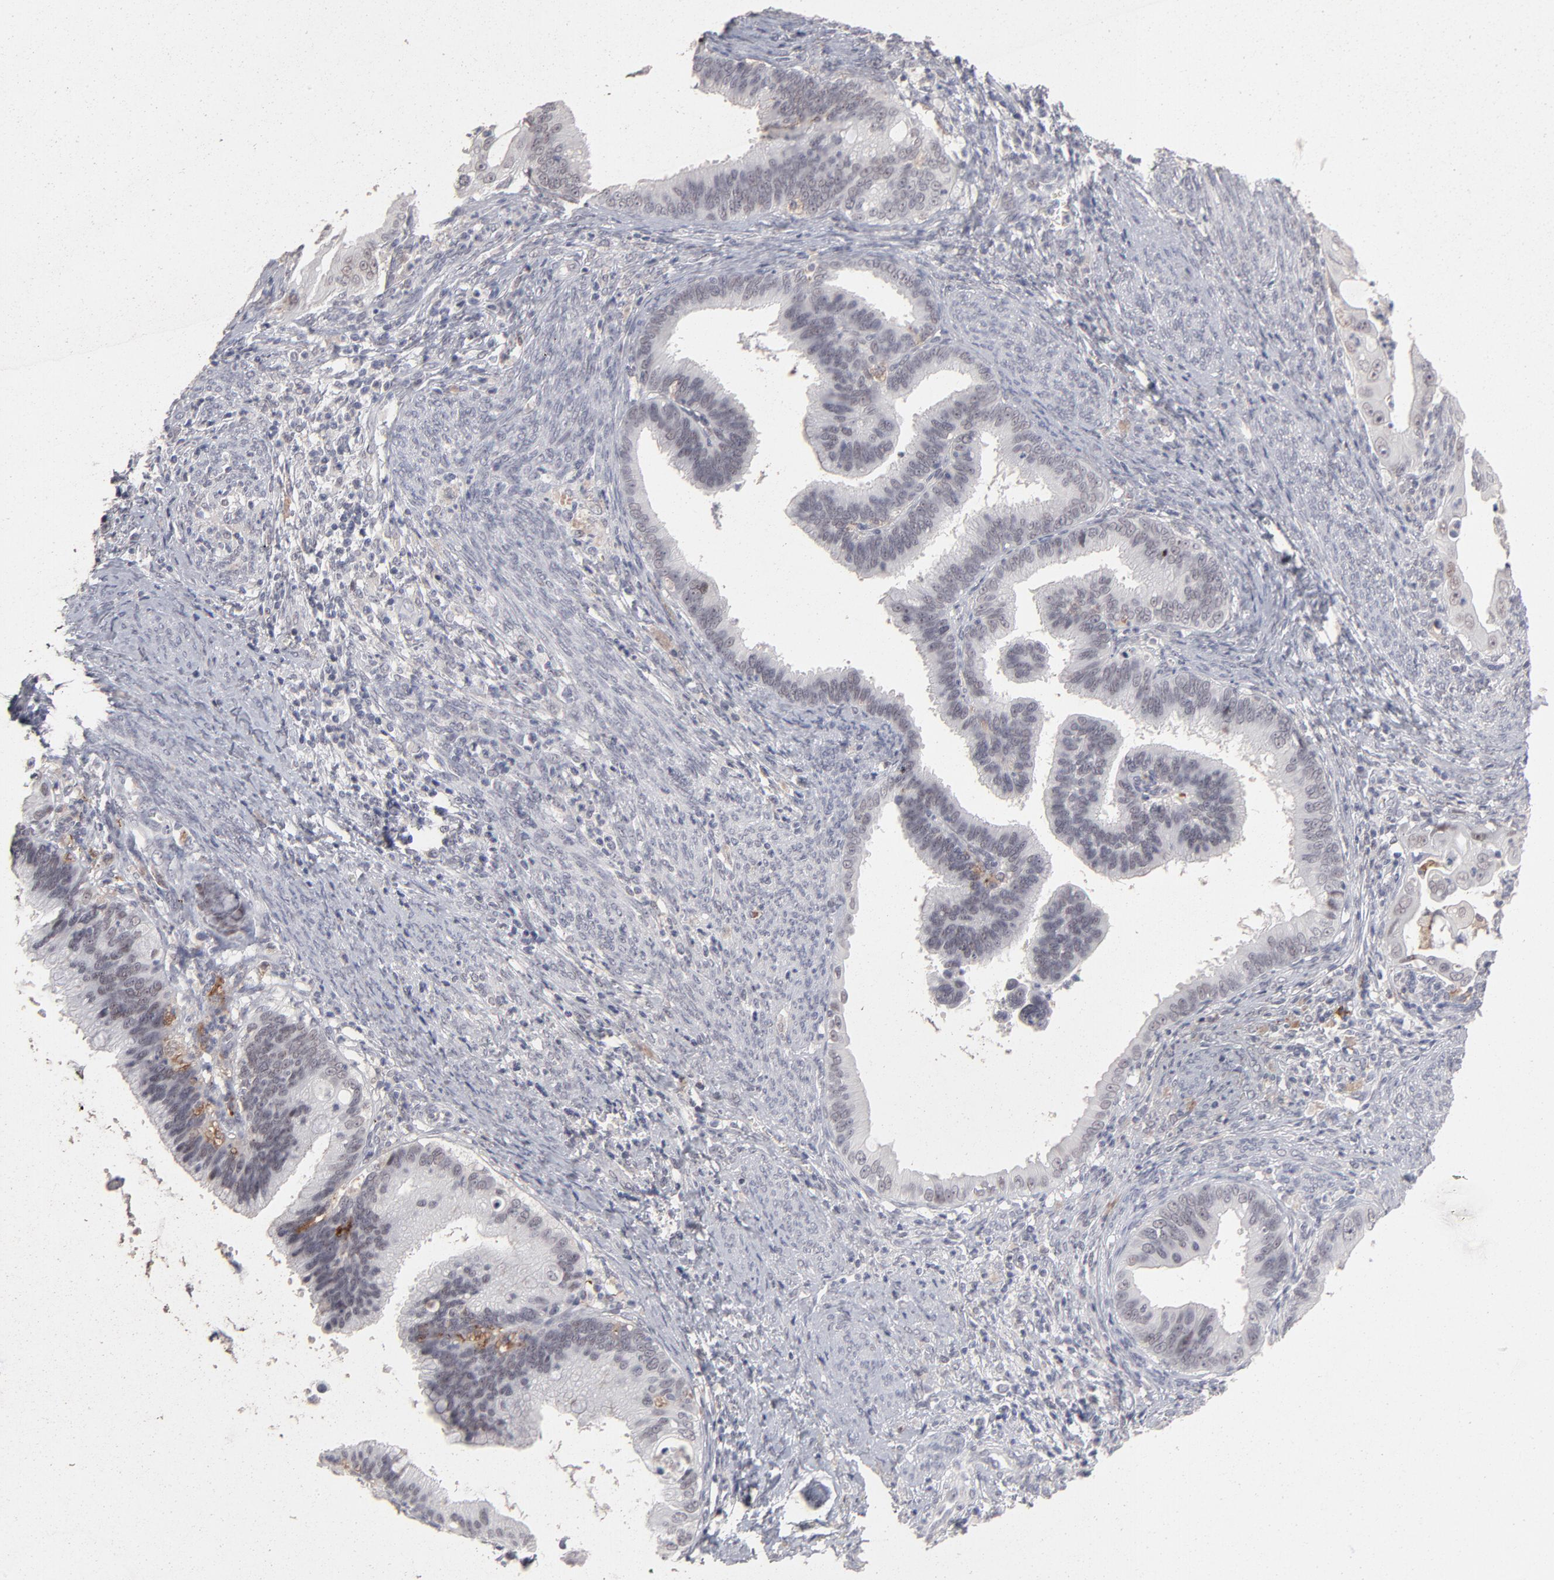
{"staining": {"intensity": "moderate", "quantity": "<25%", "location": "cytoplasmic/membranous"}, "tissue": "cervical cancer", "cell_type": "Tumor cells", "image_type": "cancer", "snomed": [{"axis": "morphology", "description": "Adenocarcinoma, NOS"}, {"axis": "topography", "description": "Cervix"}], "caption": "Immunohistochemical staining of cervical adenocarcinoma shows low levels of moderate cytoplasmic/membranous expression in about <25% of tumor cells.", "gene": "CCR2", "patient": {"sex": "female", "age": 47}}